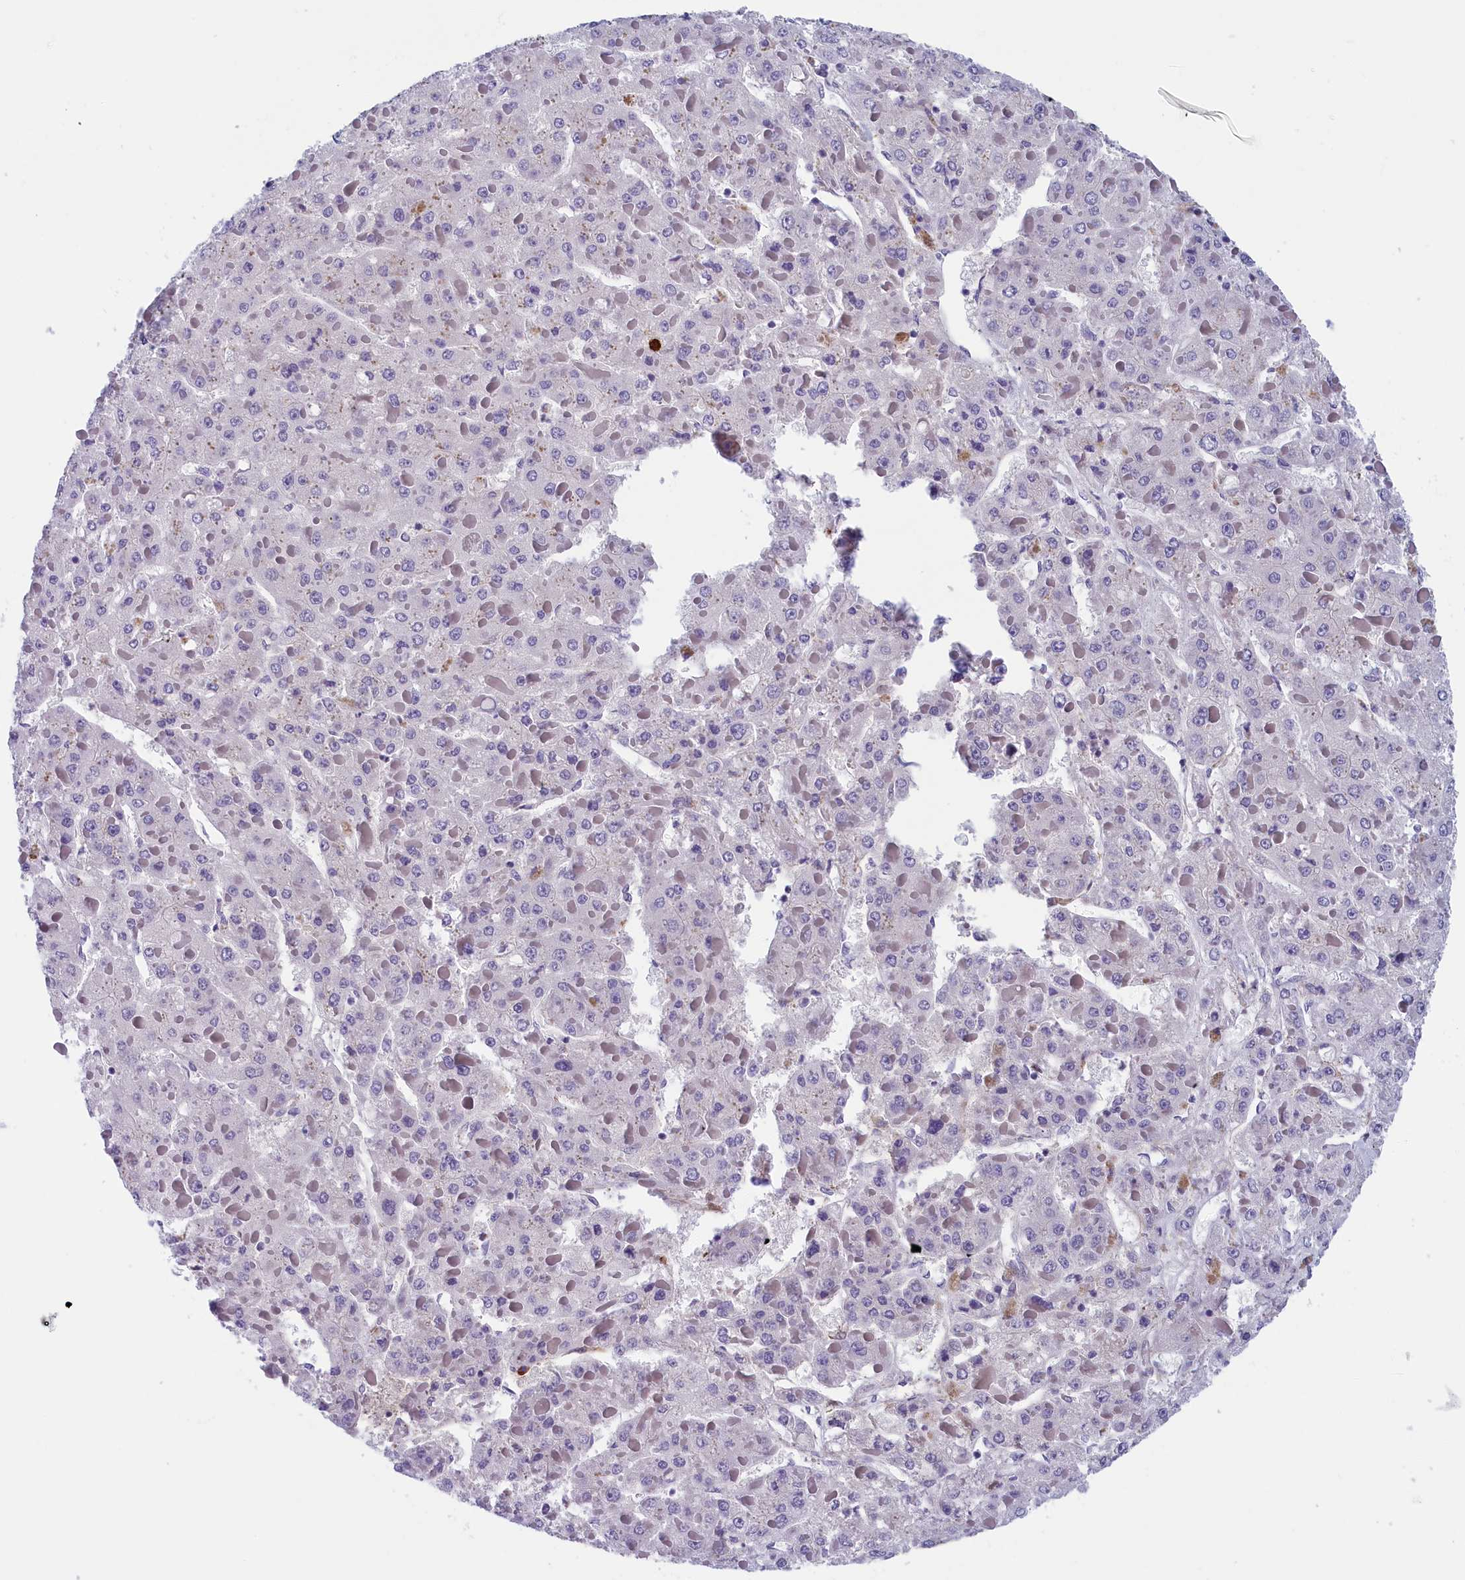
{"staining": {"intensity": "negative", "quantity": "none", "location": "none"}, "tissue": "liver cancer", "cell_type": "Tumor cells", "image_type": "cancer", "snomed": [{"axis": "morphology", "description": "Carcinoma, Hepatocellular, NOS"}, {"axis": "topography", "description": "Liver"}], "caption": "An image of liver cancer stained for a protein reveals no brown staining in tumor cells.", "gene": "BCL2L13", "patient": {"sex": "female", "age": 73}}